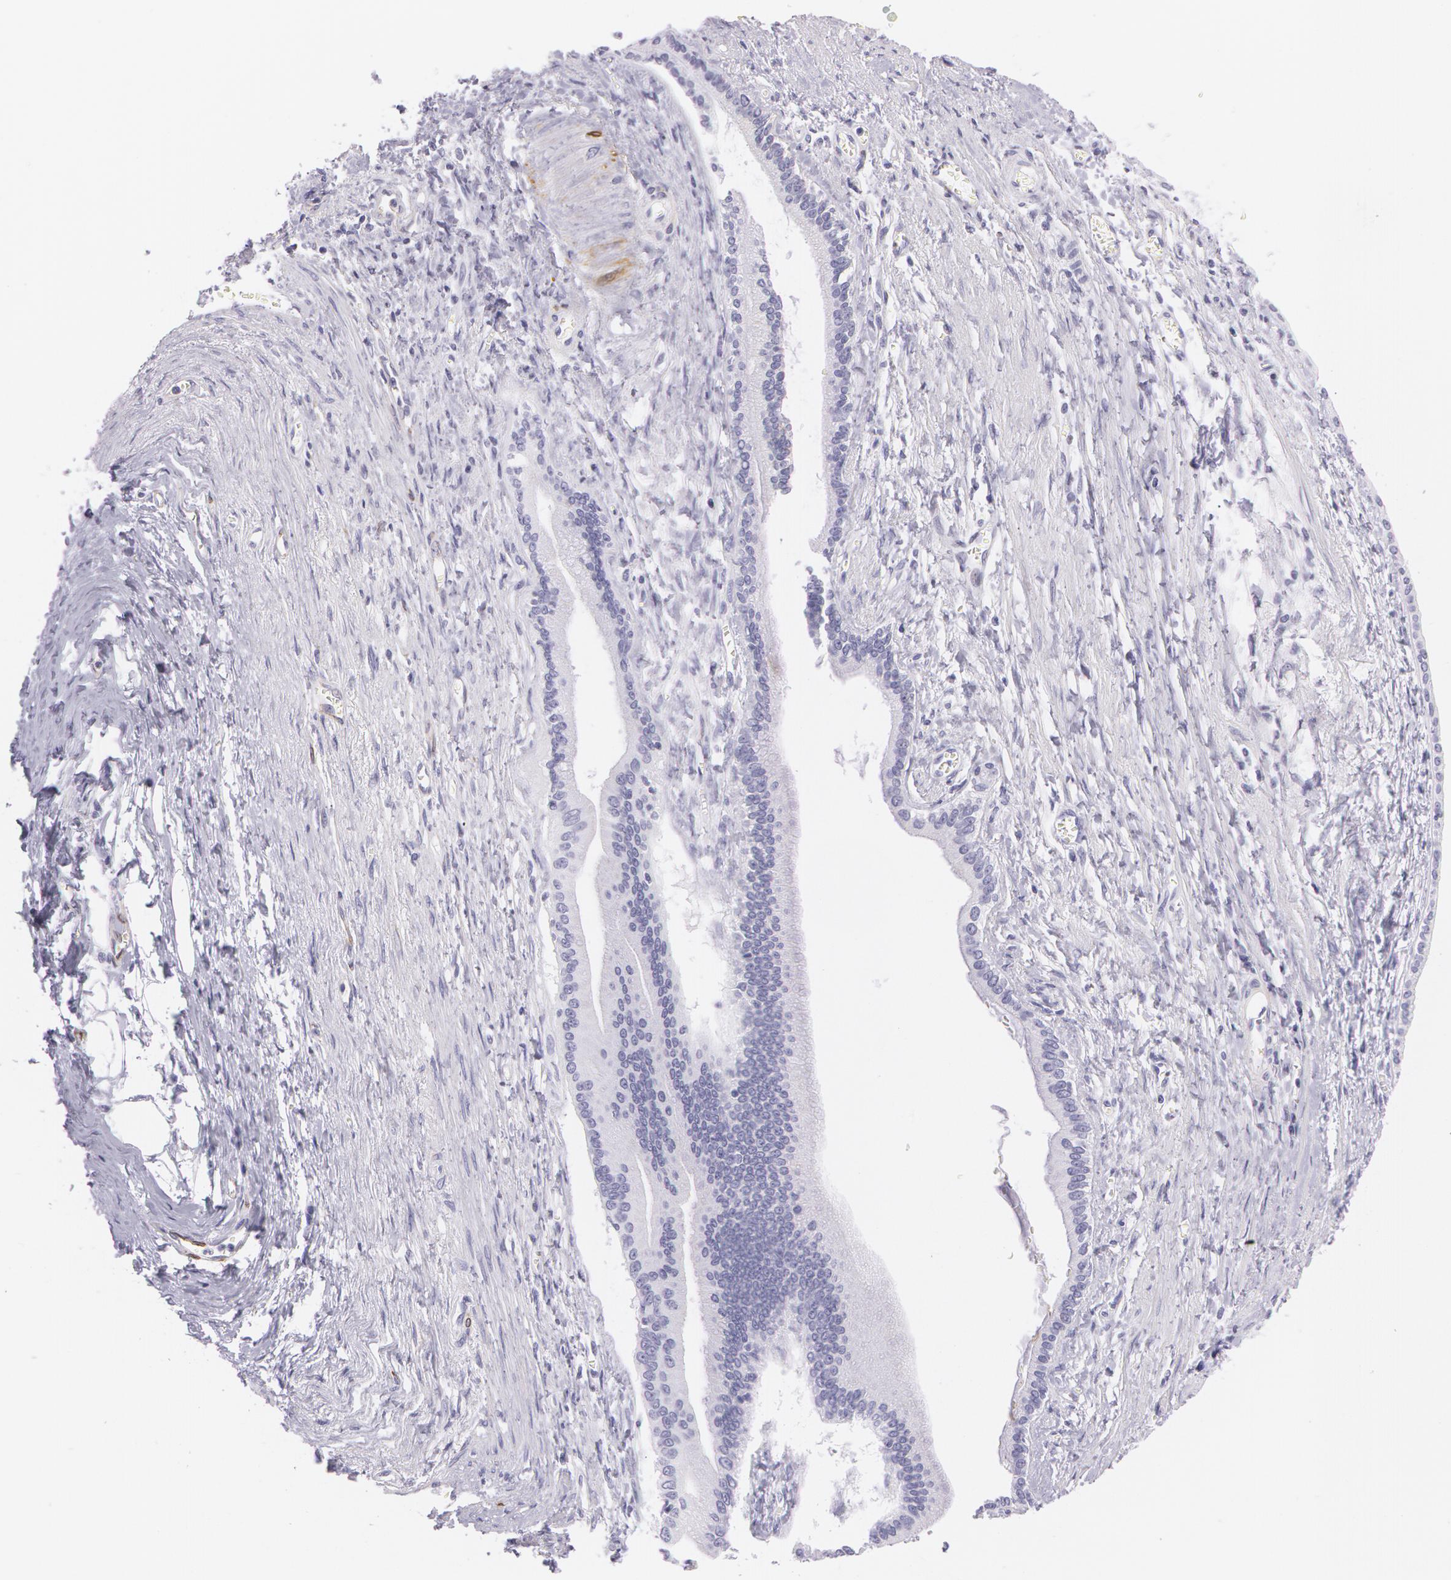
{"staining": {"intensity": "negative", "quantity": "none", "location": "none"}, "tissue": "liver cancer", "cell_type": "Tumor cells", "image_type": "cancer", "snomed": [{"axis": "morphology", "description": "Cholangiocarcinoma"}, {"axis": "topography", "description": "Liver"}], "caption": "This is an IHC image of cholangiocarcinoma (liver). There is no expression in tumor cells.", "gene": "SNCG", "patient": {"sex": "female", "age": 79}}